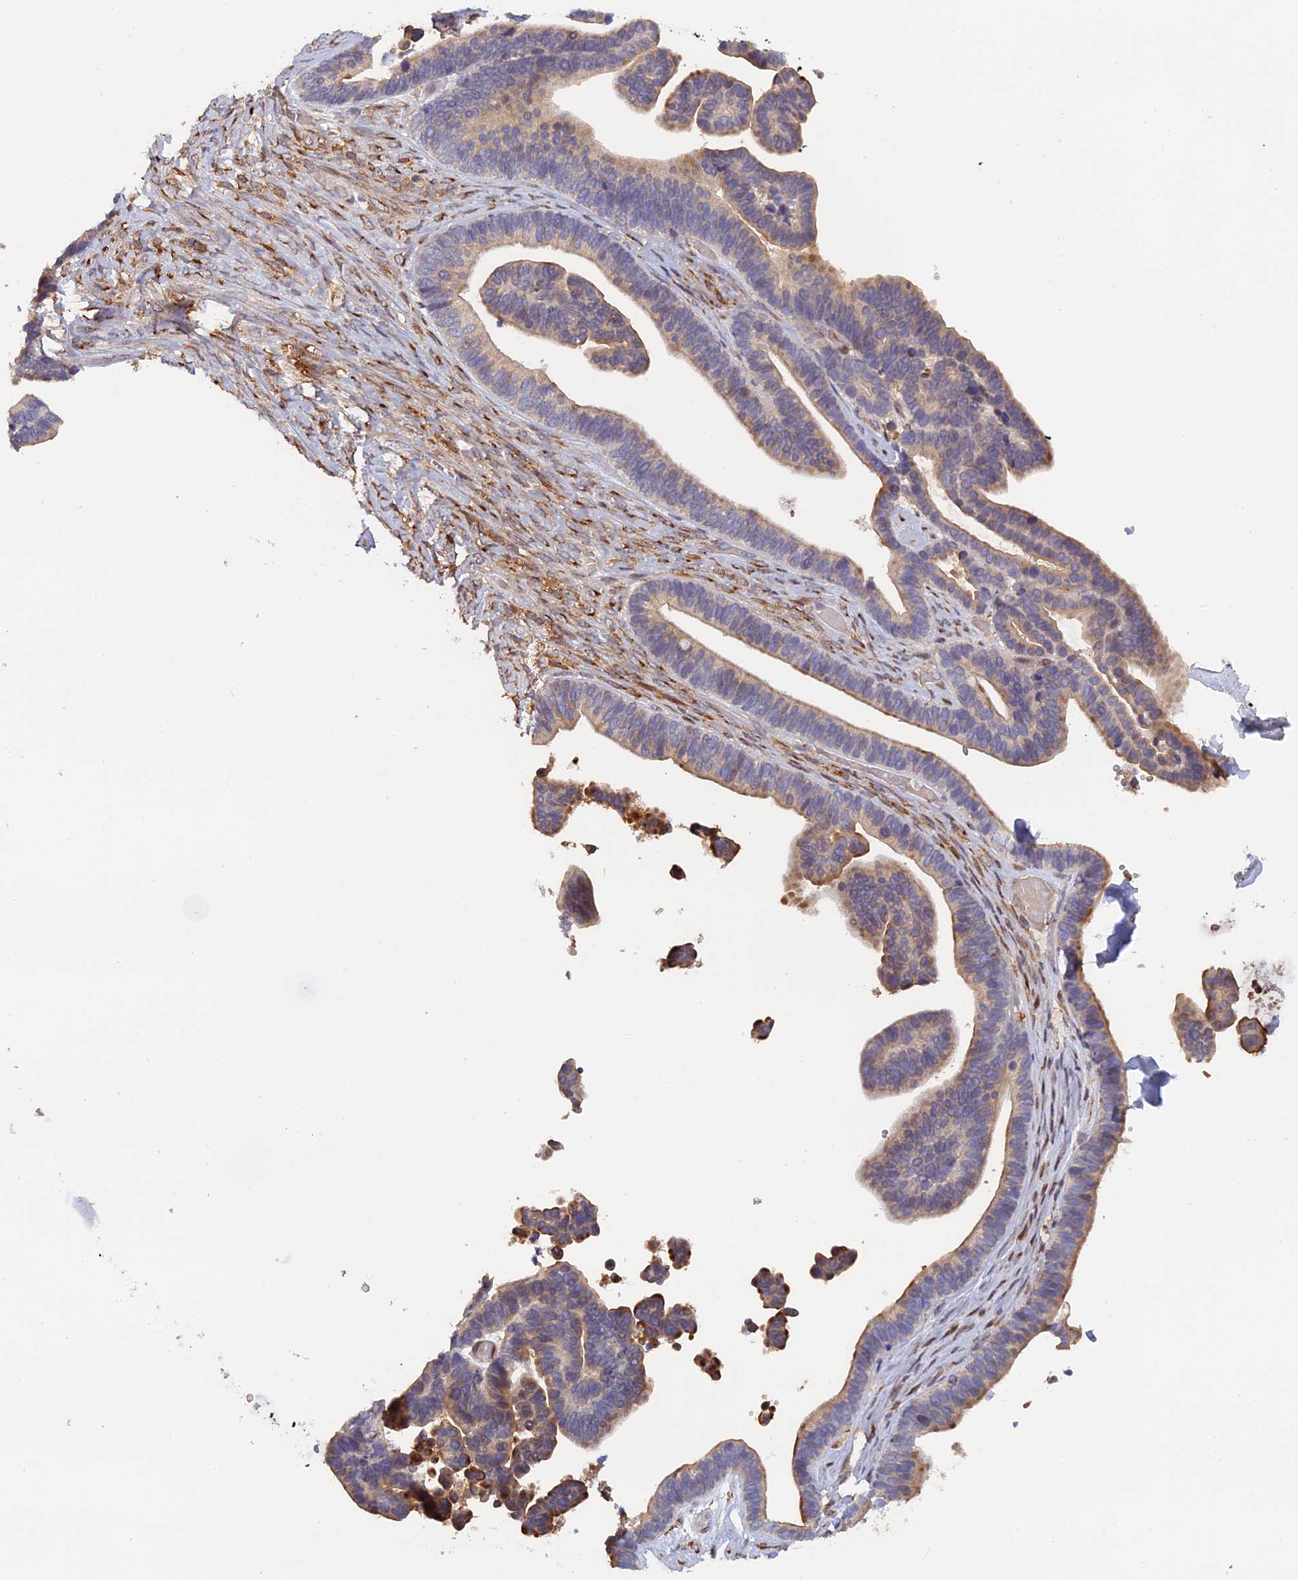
{"staining": {"intensity": "moderate", "quantity": "25%-75%", "location": "cytoplasmic/membranous"}, "tissue": "ovarian cancer", "cell_type": "Tumor cells", "image_type": "cancer", "snomed": [{"axis": "morphology", "description": "Cystadenocarcinoma, serous, NOS"}, {"axis": "topography", "description": "Ovary"}], "caption": "Protein analysis of serous cystadenocarcinoma (ovarian) tissue exhibits moderate cytoplasmic/membranous expression in about 25%-75% of tumor cells. (DAB = brown stain, brightfield microscopy at high magnification).", "gene": "SNX17", "patient": {"sex": "female", "age": 56}}